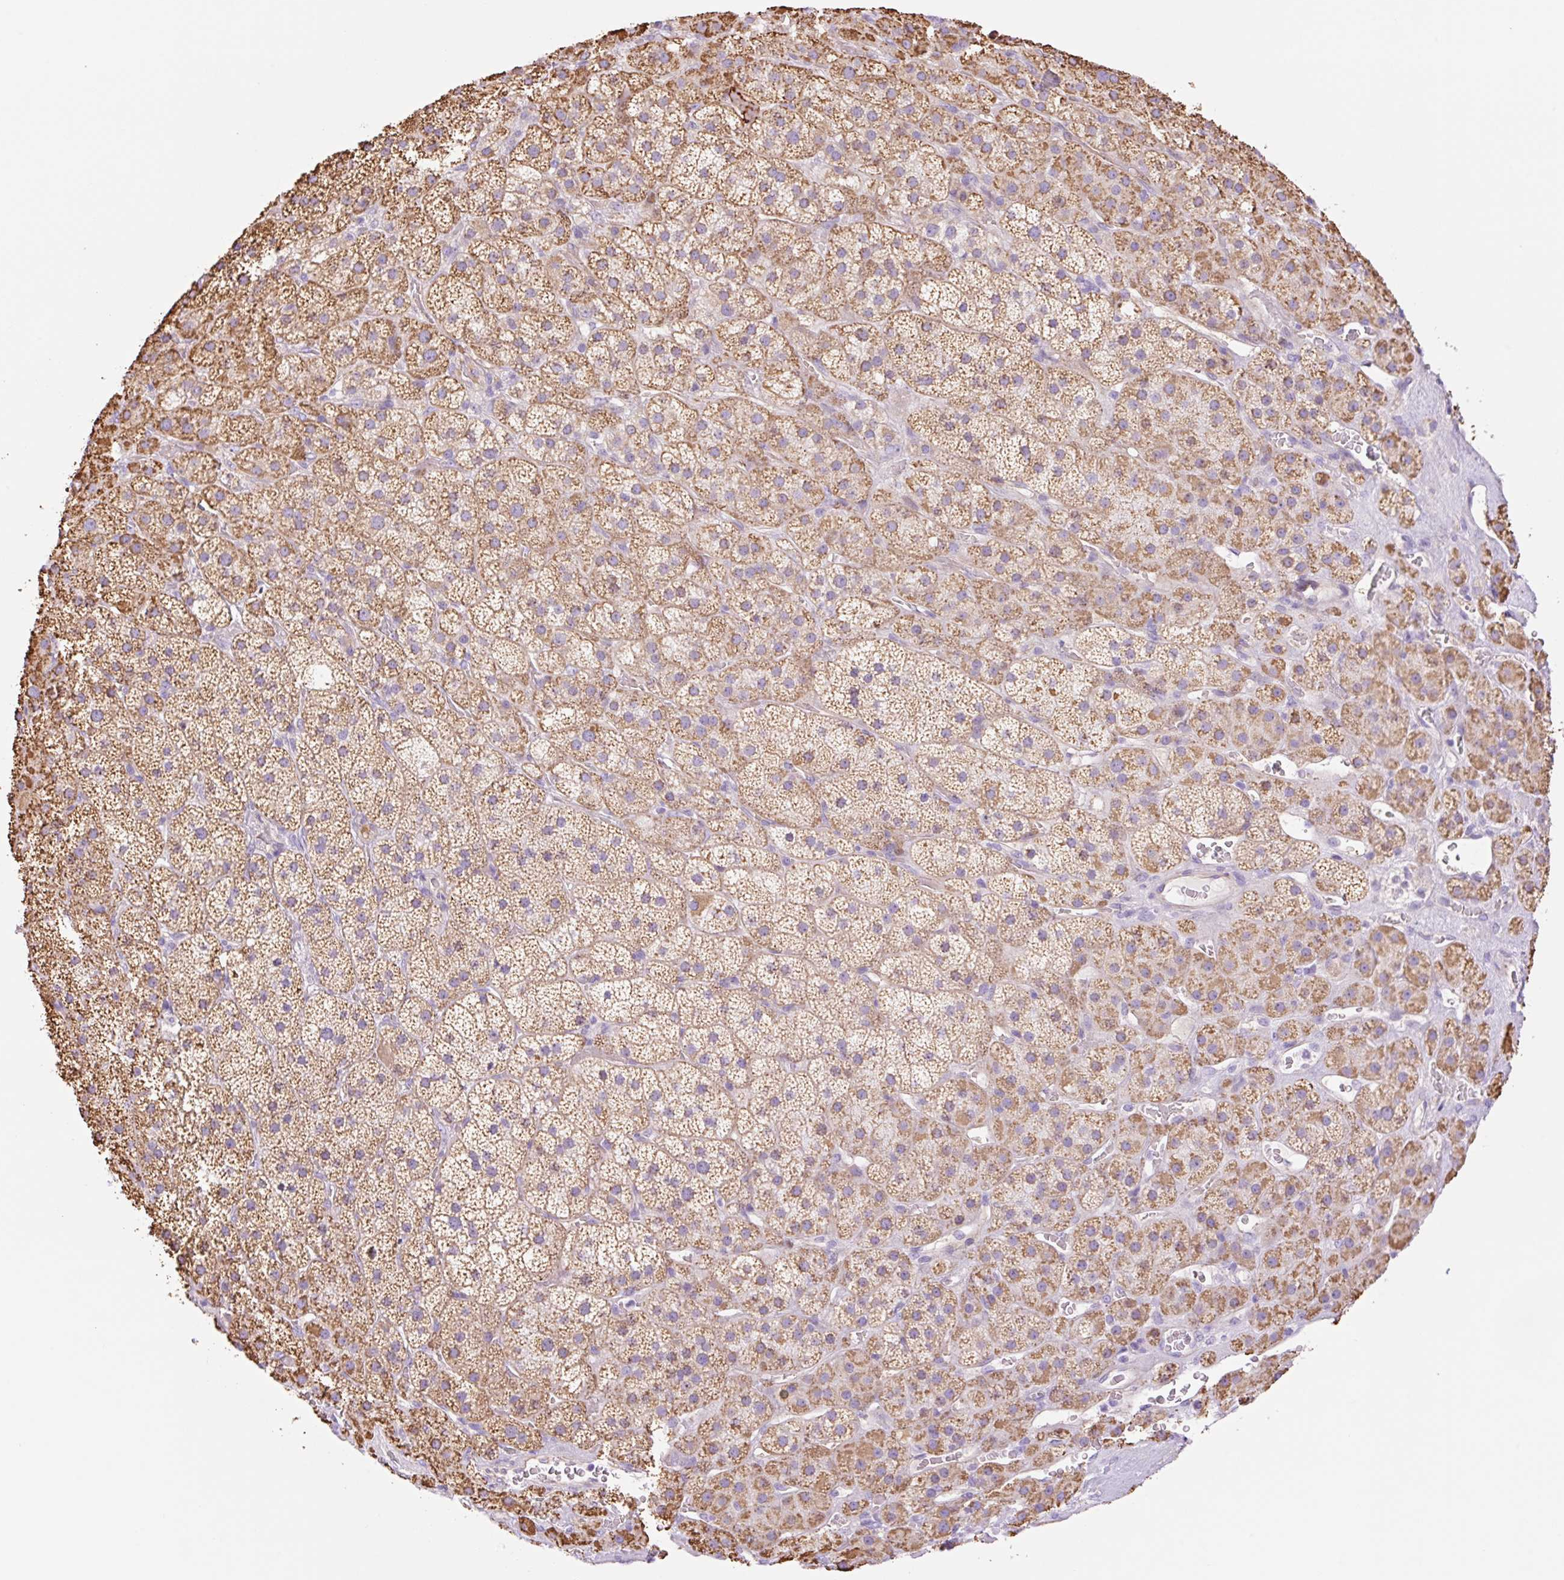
{"staining": {"intensity": "moderate", "quantity": ">75%", "location": "cytoplasmic/membranous"}, "tissue": "adrenal gland", "cell_type": "Glandular cells", "image_type": "normal", "snomed": [{"axis": "morphology", "description": "Normal tissue, NOS"}, {"axis": "topography", "description": "Adrenal gland"}], "caption": "Protein staining of unremarkable adrenal gland demonstrates moderate cytoplasmic/membranous positivity in approximately >75% of glandular cells.", "gene": "ESAM", "patient": {"sex": "male", "age": 57}}